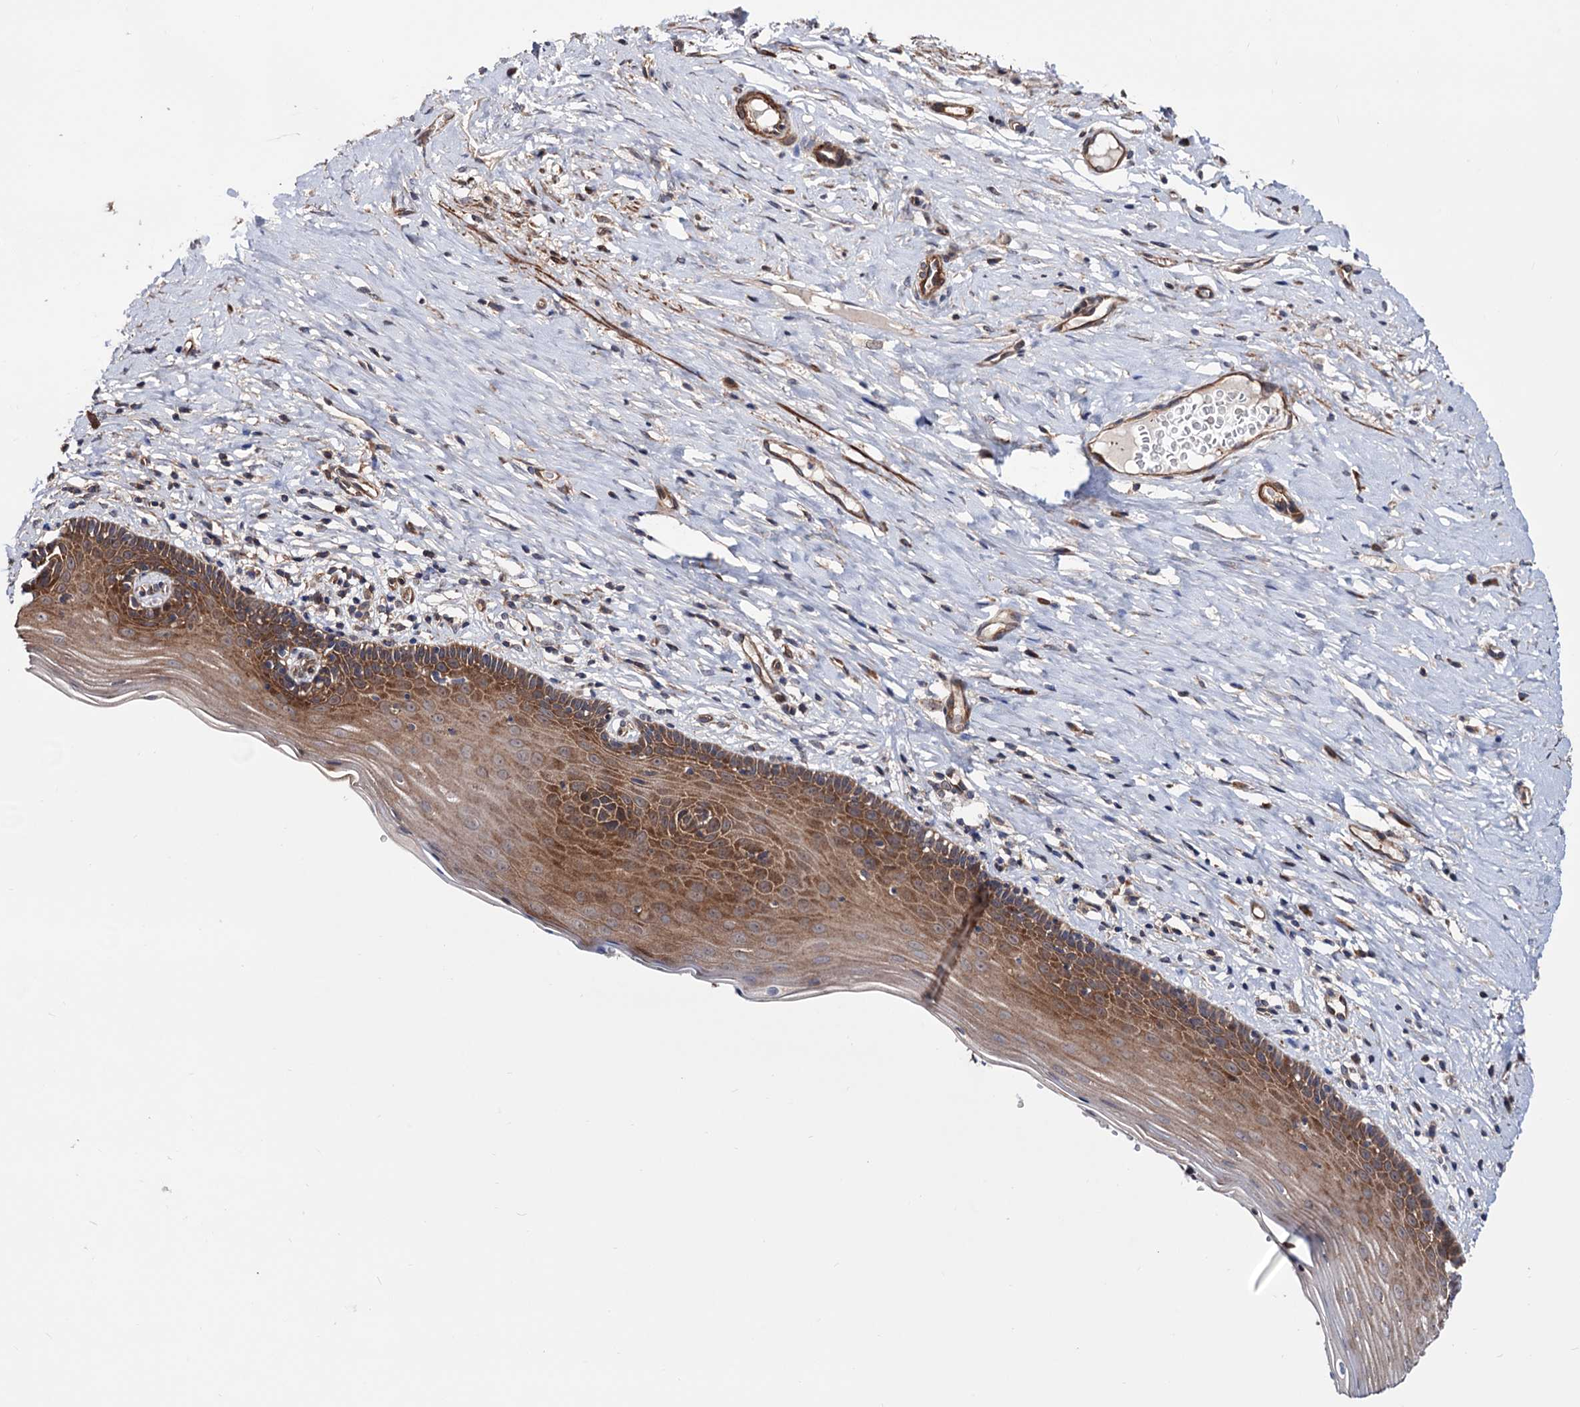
{"staining": {"intensity": "moderate", "quantity": ">75%", "location": "cytoplasmic/membranous"}, "tissue": "cervix", "cell_type": "Glandular cells", "image_type": "normal", "snomed": [{"axis": "morphology", "description": "Normal tissue, NOS"}, {"axis": "topography", "description": "Cervix"}], "caption": "Immunohistochemistry (IHC) histopathology image of normal cervix: cervix stained using immunohistochemistry demonstrates medium levels of moderate protein expression localized specifically in the cytoplasmic/membranous of glandular cells, appearing as a cytoplasmic/membranous brown color.", "gene": "FERMT2", "patient": {"sex": "female", "age": 42}}